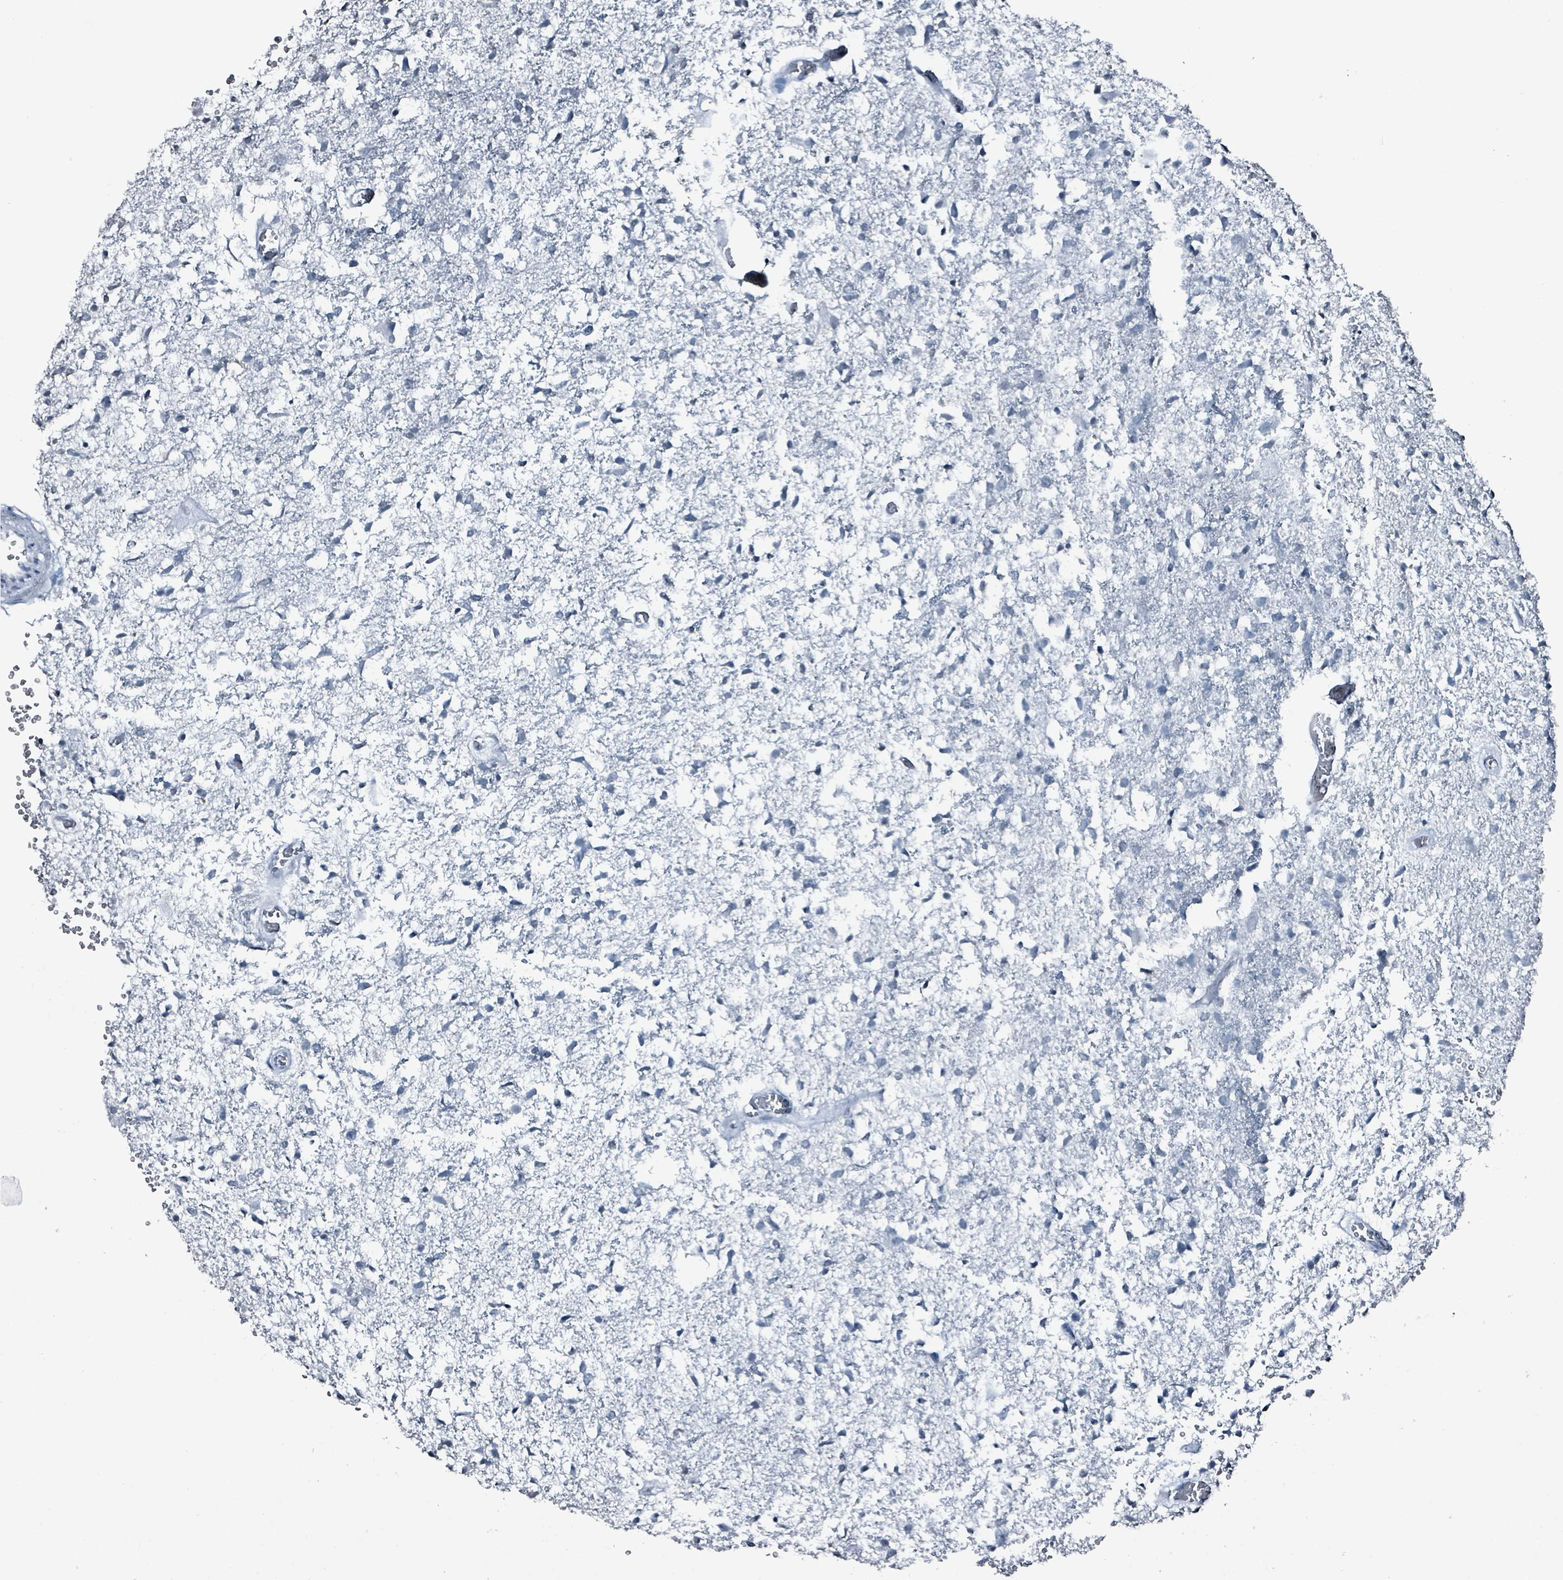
{"staining": {"intensity": "negative", "quantity": "none", "location": "none"}, "tissue": "glioma", "cell_type": "Tumor cells", "image_type": "cancer", "snomed": [{"axis": "morphology", "description": "Glioma, malignant, High grade"}, {"axis": "topography", "description": "Brain"}], "caption": "Protein analysis of malignant glioma (high-grade) displays no significant expression in tumor cells.", "gene": "CA9", "patient": {"sex": "female", "age": 74}}